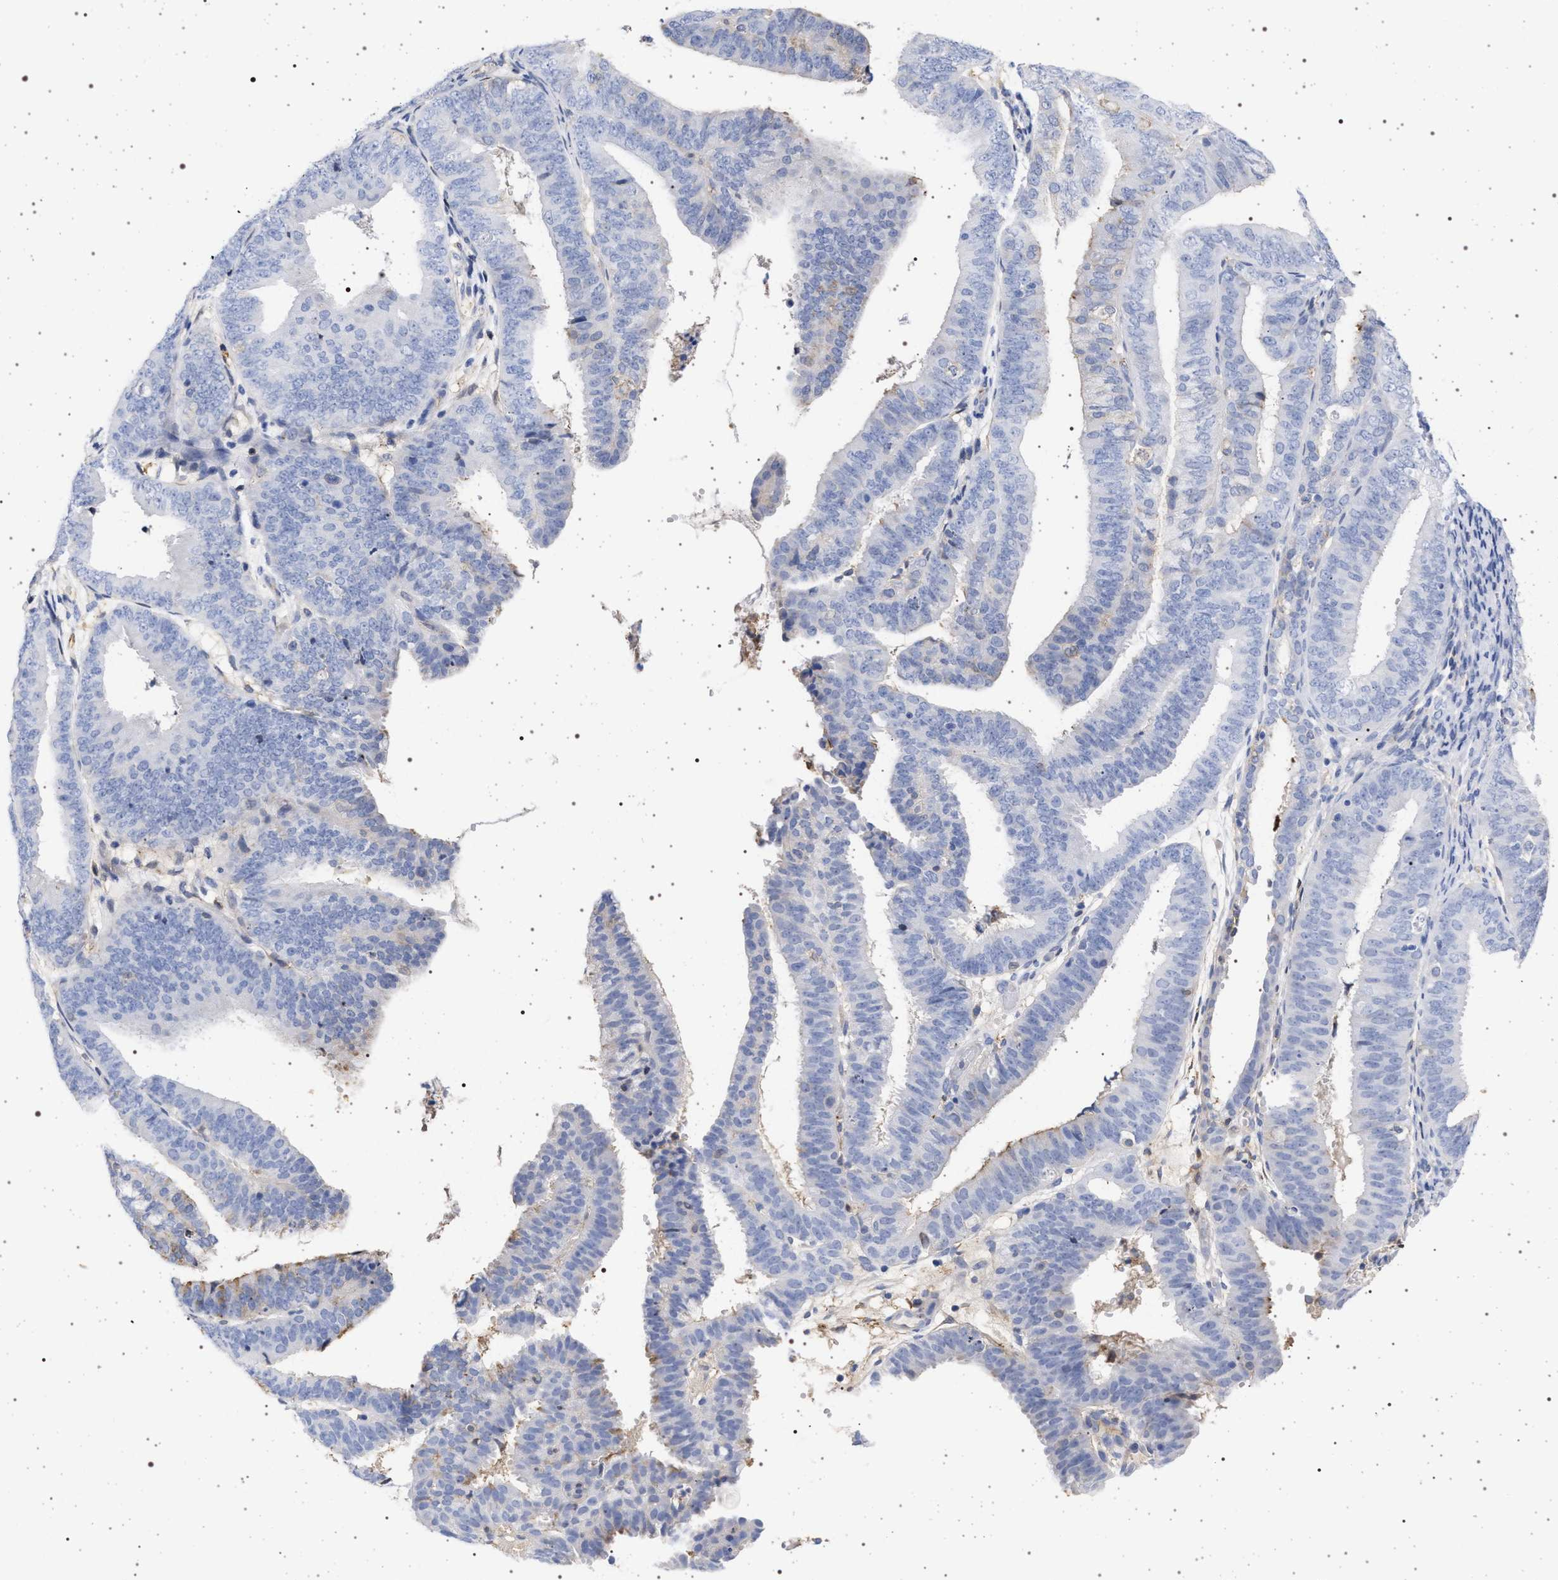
{"staining": {"intensity": "negative", "quantity": "none", "location": "none"}, "tissue": "endometrial cancer", "cell_type": "Tumor cells", "image_type": "cancer", "snomed": [{"axis": "morphology", "description": "Adenocarcinoma, NOS"}, {"axis": "topography", "description": "Endometrium"}], "caption": "This is a image of IHC staining of endometrial adenocarcinoma, which shows no staining in tumor cells.", "gene": "PLG", "patient": {"sex": "female", "age": 63}}